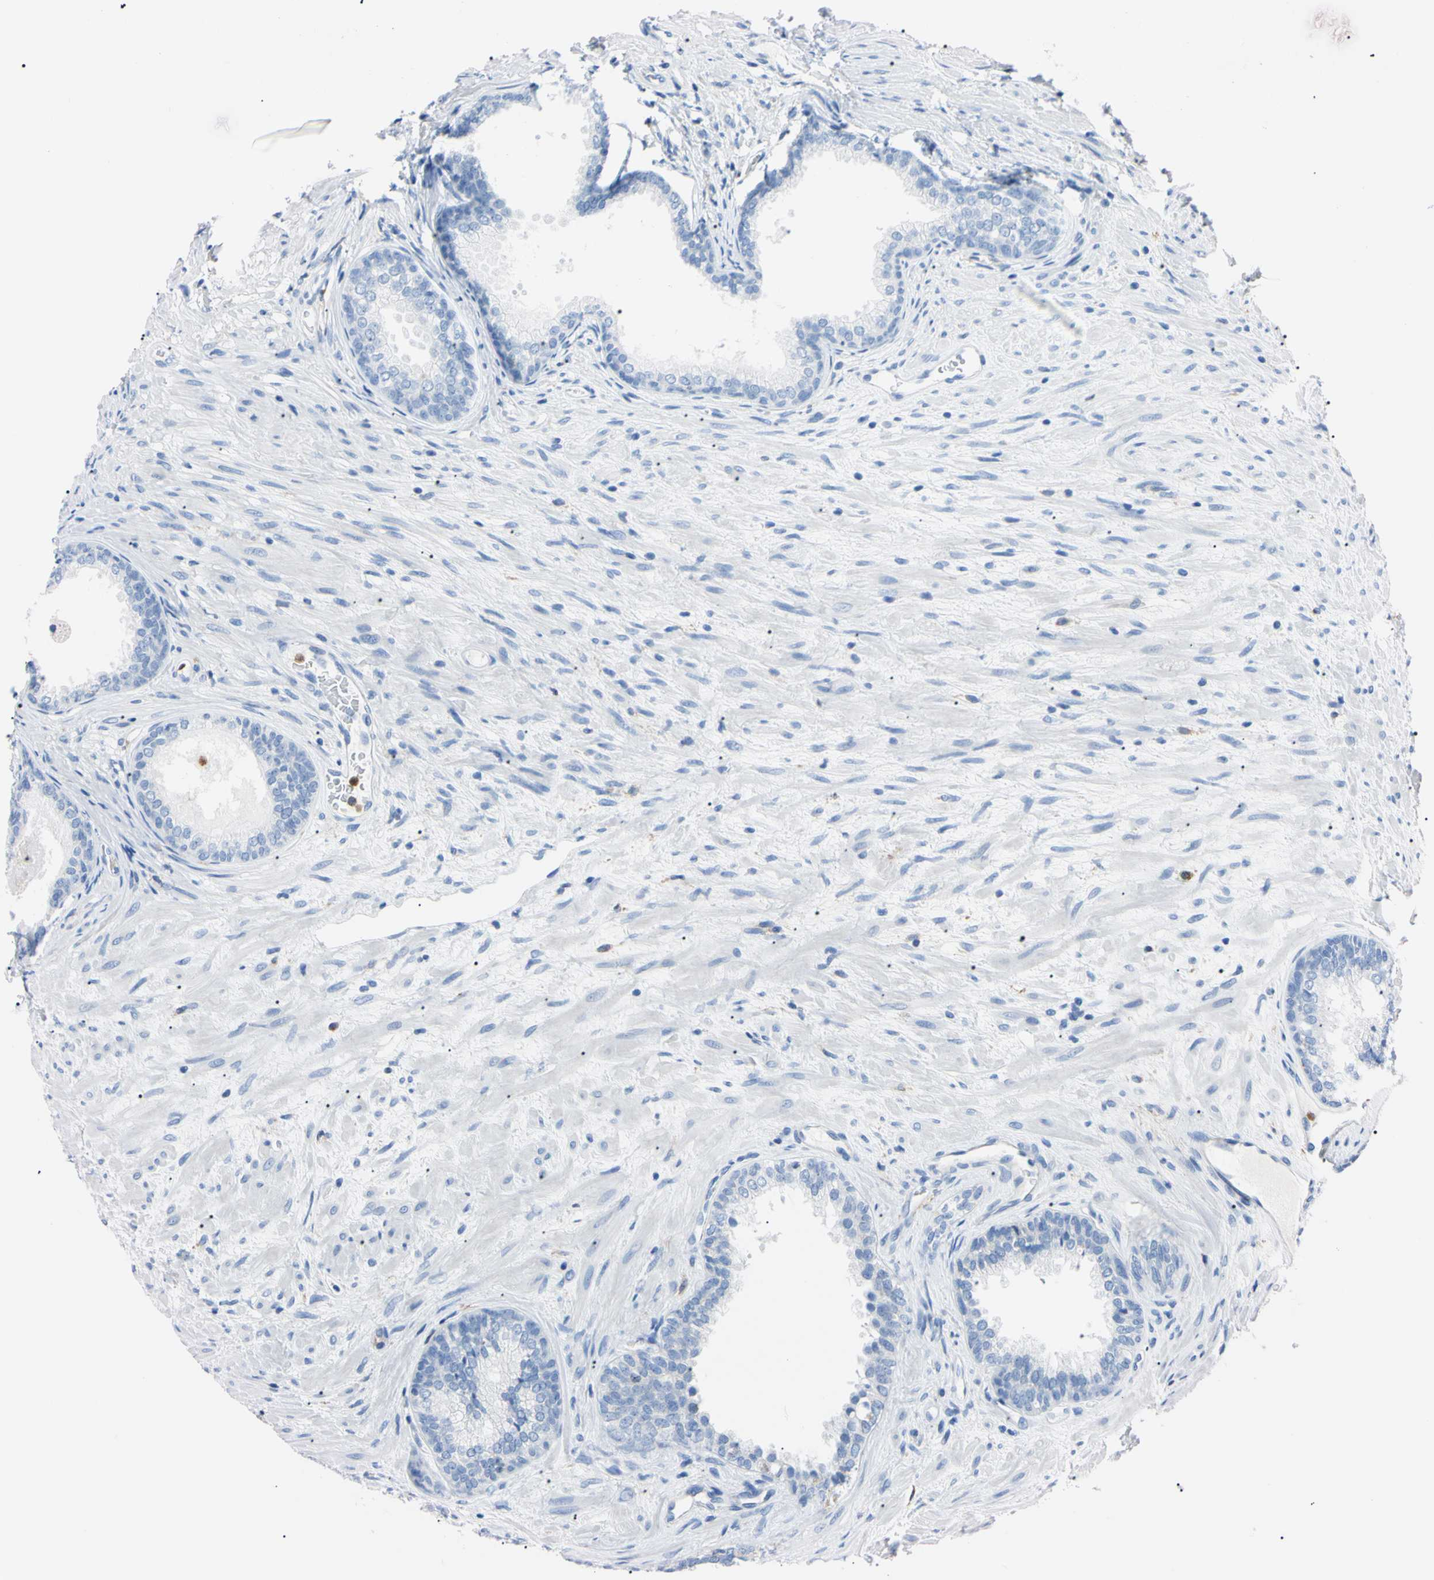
{"staining": {"intensity": "negative", "quantity": "none", "location": "none"}, "tissue": "prostate", "cell_type": "Glandular cells", "image_type": "normal", "snomed": [{"axis": "morphology", "description": "Normal tissue, NOS"}, {"axis": "topography", "description": "Prostate"}], "caption": "High power microscopy histopathology image of an immunohistochemistry image of normal prostate, revealing no significant staining in glandular cells. (Brightfield microscopy of DAB (3,3'-diaminobenzidine) immunohistochemistry at high magnification).", "gene": "NCF4", "patient": {"sex": "male", "age": 76}}